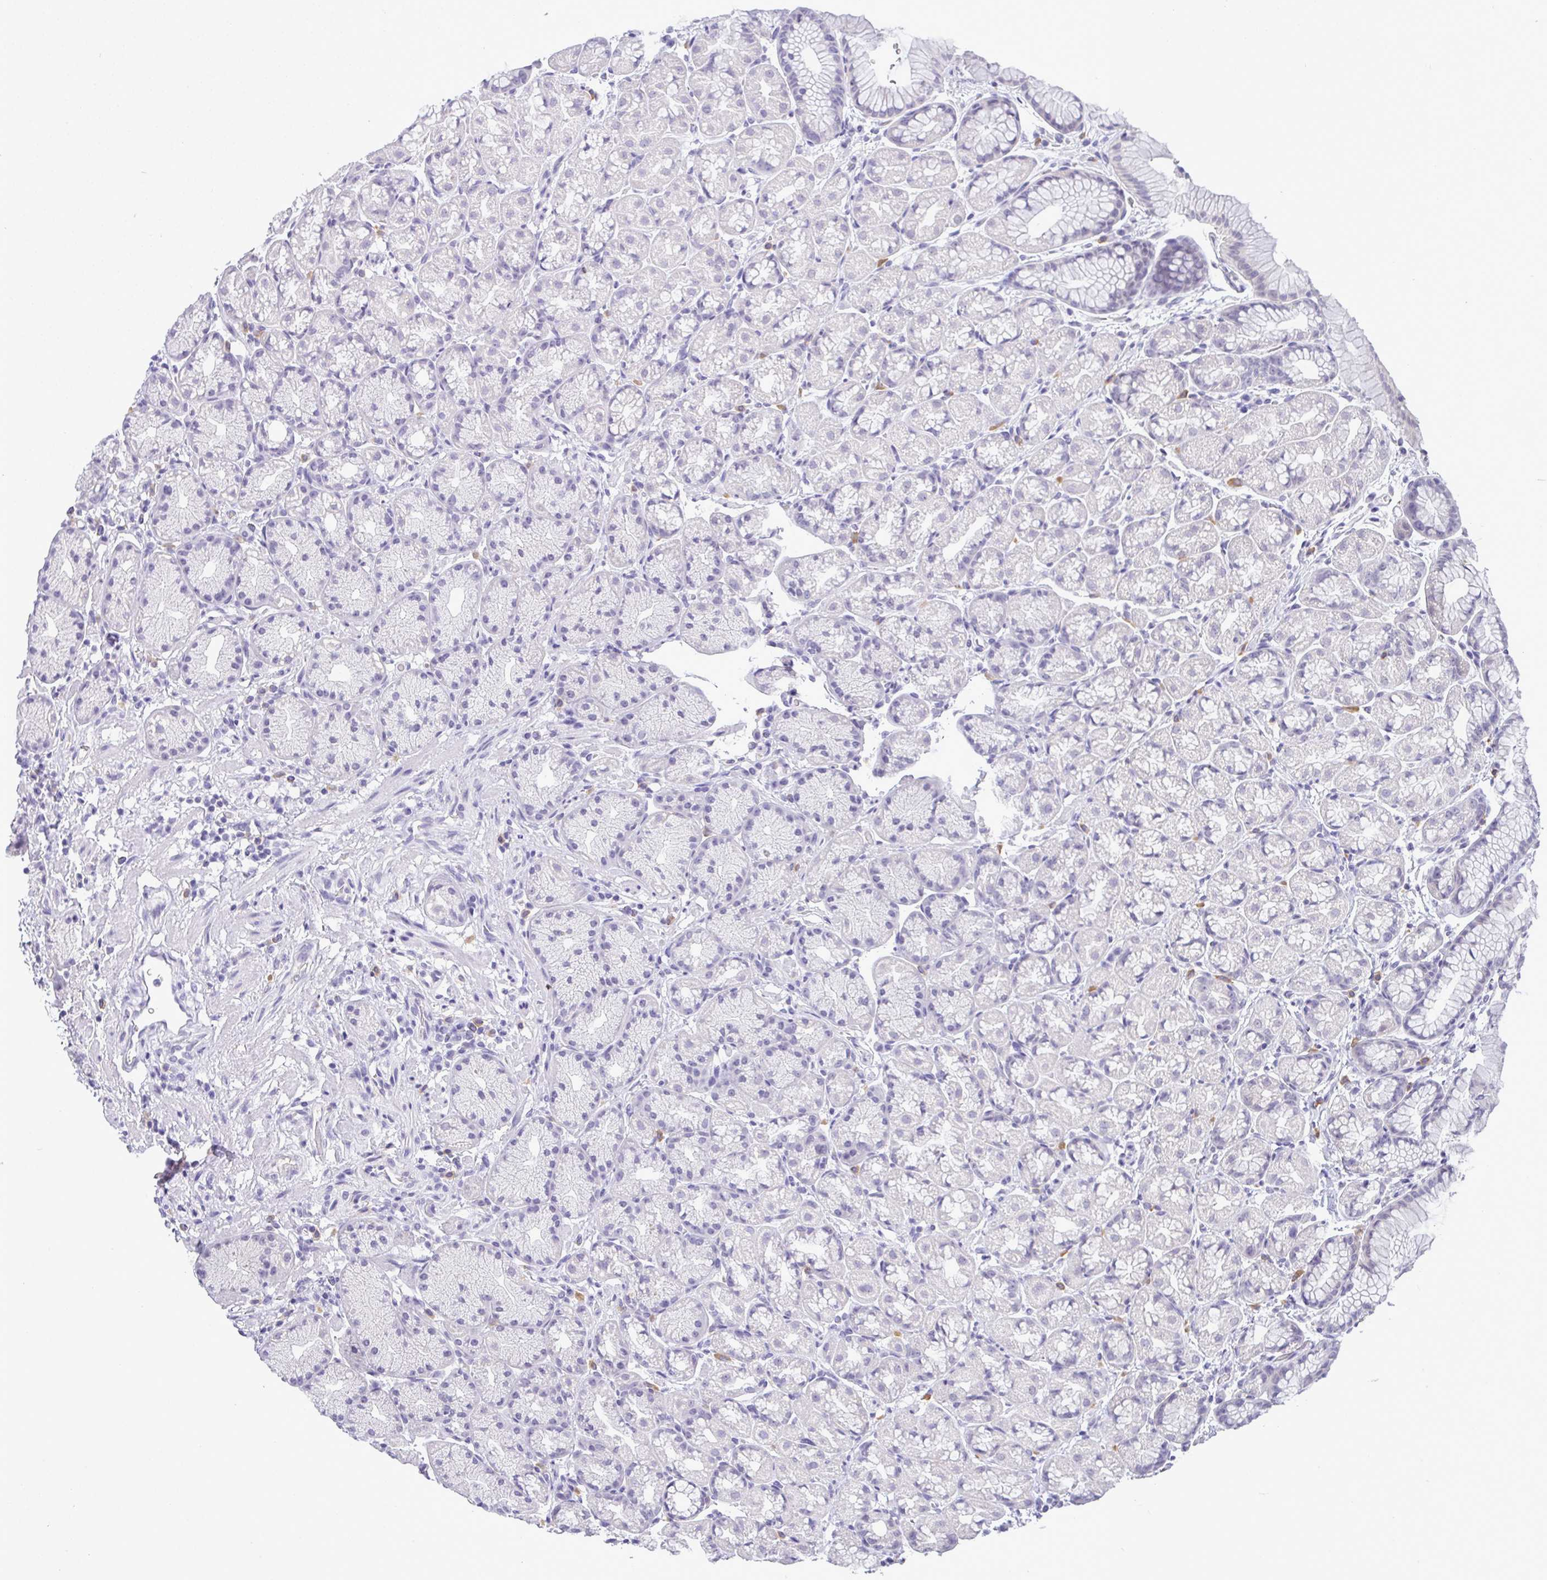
{"staining": {"intensity": "moderate", "quantity": "<25%", "location": "cytoplasmic/membranous"}, "tissue": "stomach", "cell_type": "Glandular cells", "image_type": "normal", "snomed": [{"axis": "morphology", "description": "Normal tissue, NOS"}, {"axis": "topography", "description": "Stomach, lower"}], "caption": "Immunohistochemistry (IHC) staining of normal stomach, which reveals low levels of moderate cytoplasmic/membranous expression in approximately <25% of glandular cells indicating moderate cytoplasmic/membranous protein staining. The staining was performed using DAB (brown) for protein detection and nuclei were counterstained in hematoxylin (blue).", "gene": "YBX2", "patient": {"sex": "male", "age": 67}}